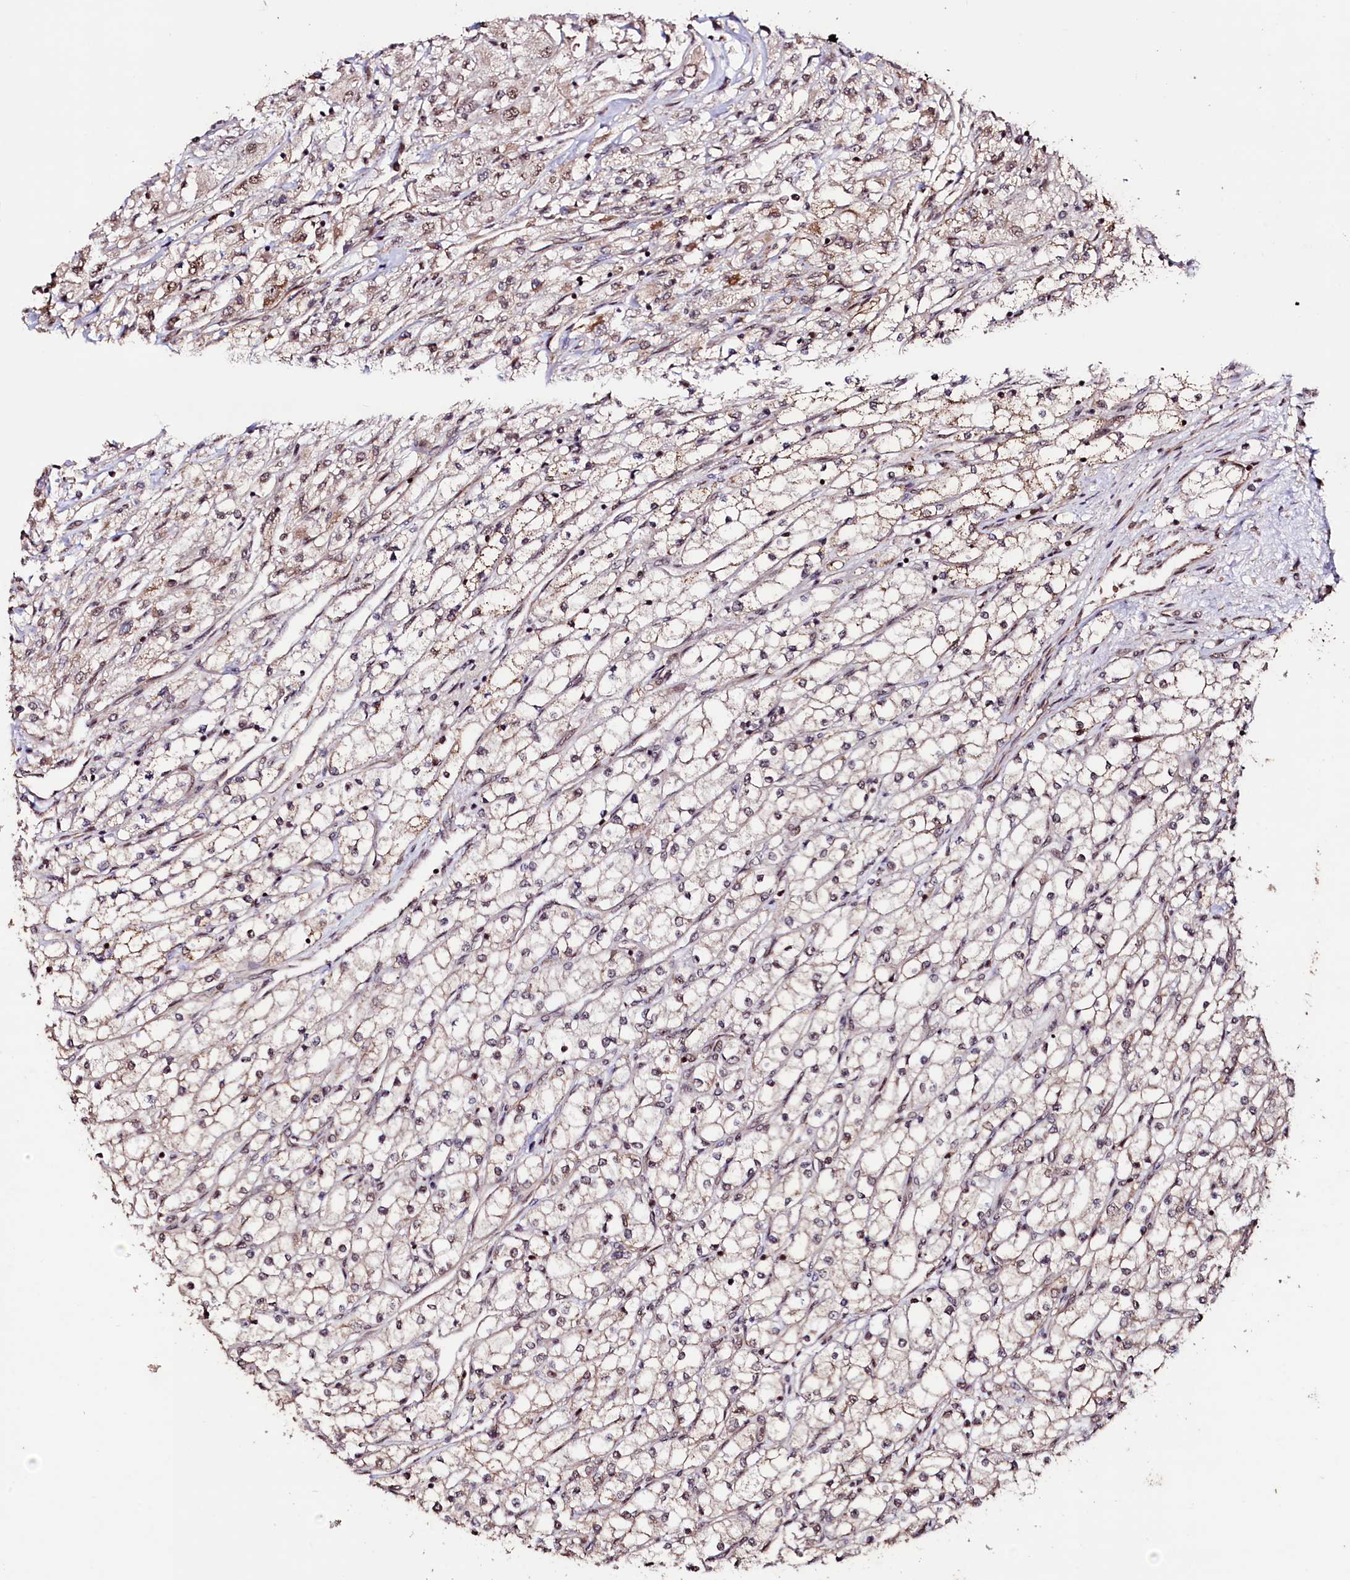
{"staining": {"intensity": "weak", "quantity": "25%-75%", "location": "nuclear"}, "tissue": "renal cancer", "cell_type": "Tumor cells", "image_type": "cancer", "snomed": [{"axis": "morphology", "description": "Adenocarcinoma, NOS"}, {"axis": "topography", "description": "Kidney"}], "caption": "Immunohistochemistry micrograph of human renal adenocarcinoma stained for a protein (brown), which shows low levels of weak nuclear positivity in approximately 25%-75% of tumor cells.", "gene": "SFSWAP", "patient": {"sex": "male", "age": 80}}